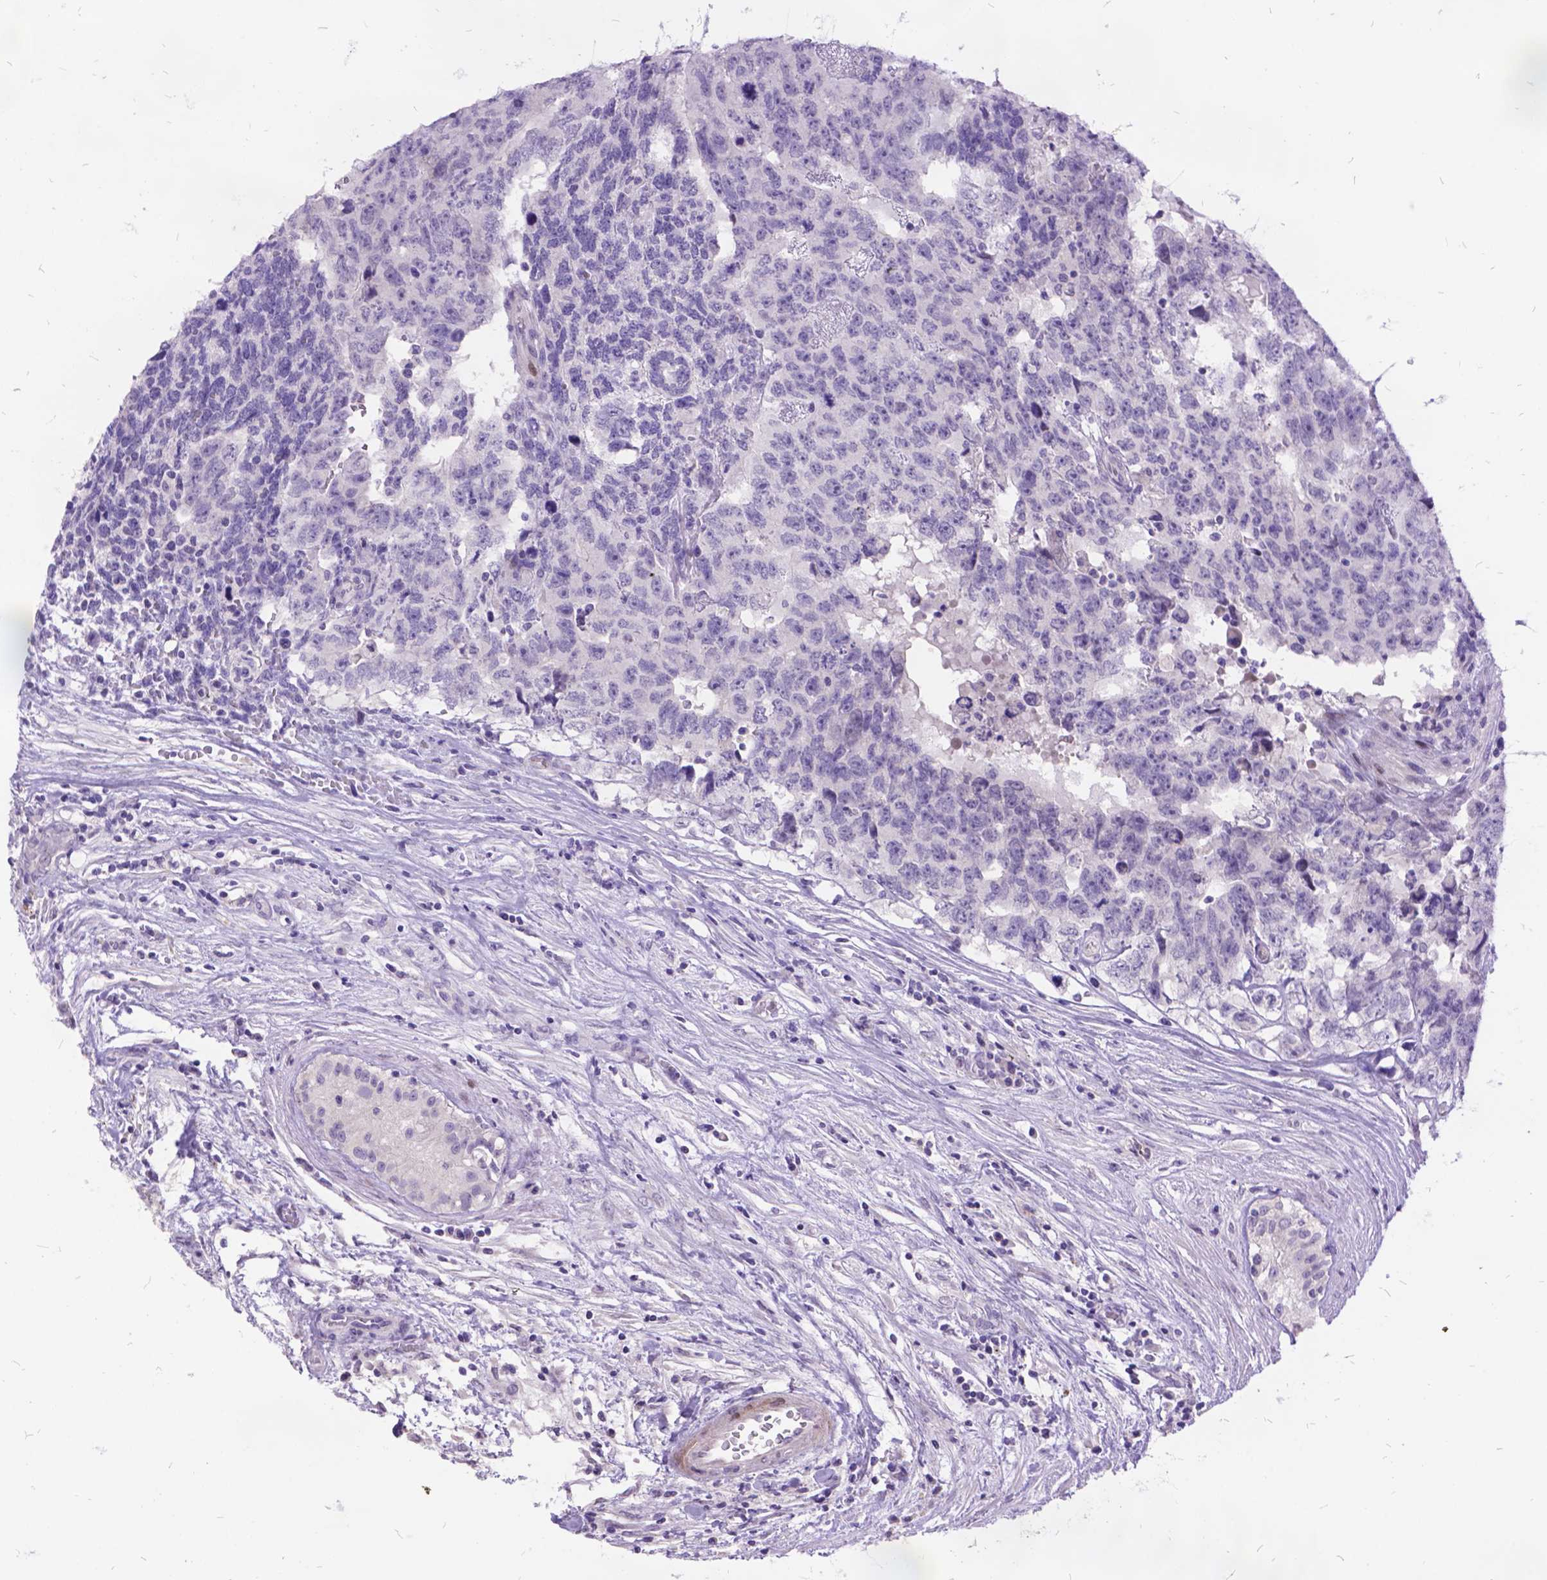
{"staining": {"intensity": "negative", "quantity": "none", "location": "none"}, "tissue": "testis cancer", "cell_type": "Tumor cells", "image_type": "cancer", "snomed": [{"axis": "morphology", "description": "Carcinoma, Embryonal, NOS"}, {"axis": "topography", "description": "Testis"}], "caption": "Tumor cells are negative for brown protein staining in embryonal carcinoma (testis).", "gene": "ITGB6", "patient": {"sex": "male", "age": 24}}